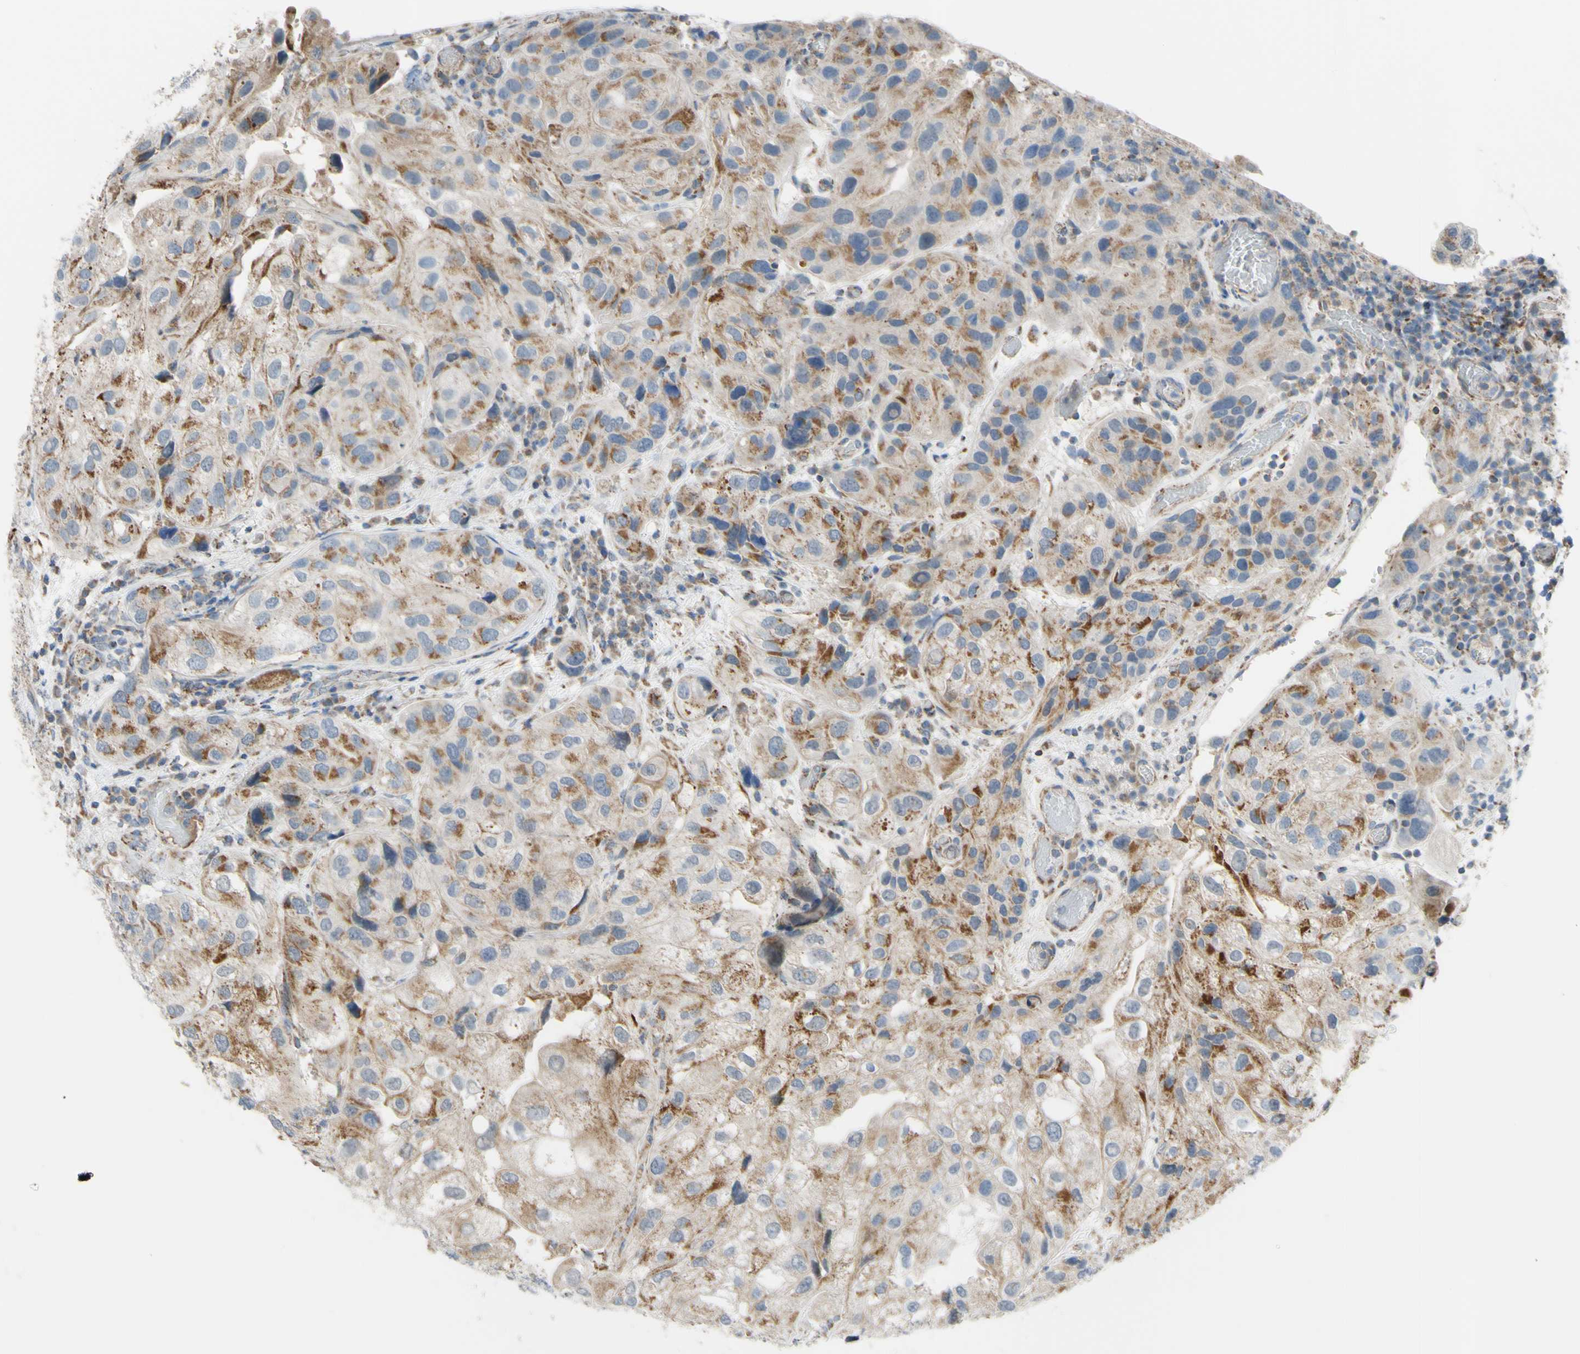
{"staining": {"intensity": "weak", "quantity": ">75%", "location": "cytoplasmic/membranous"}, "tissue": "urothelial cancer", "cell_type": "Tumor cells", "image_type": "cancer", "snomed": [{"axis": "morphology", "description": "Urothelial carcinoma, High grade"}, {"axis": "topography", "description": "Urinary bladder"}], "caption": "Protein staining displays weak cytoplasmic/membranous staining in approximately >75% of tumor cells in urothelial cancer.", "gene": "GLT8D1", "patient": {"sex": "female", "age": 64}}